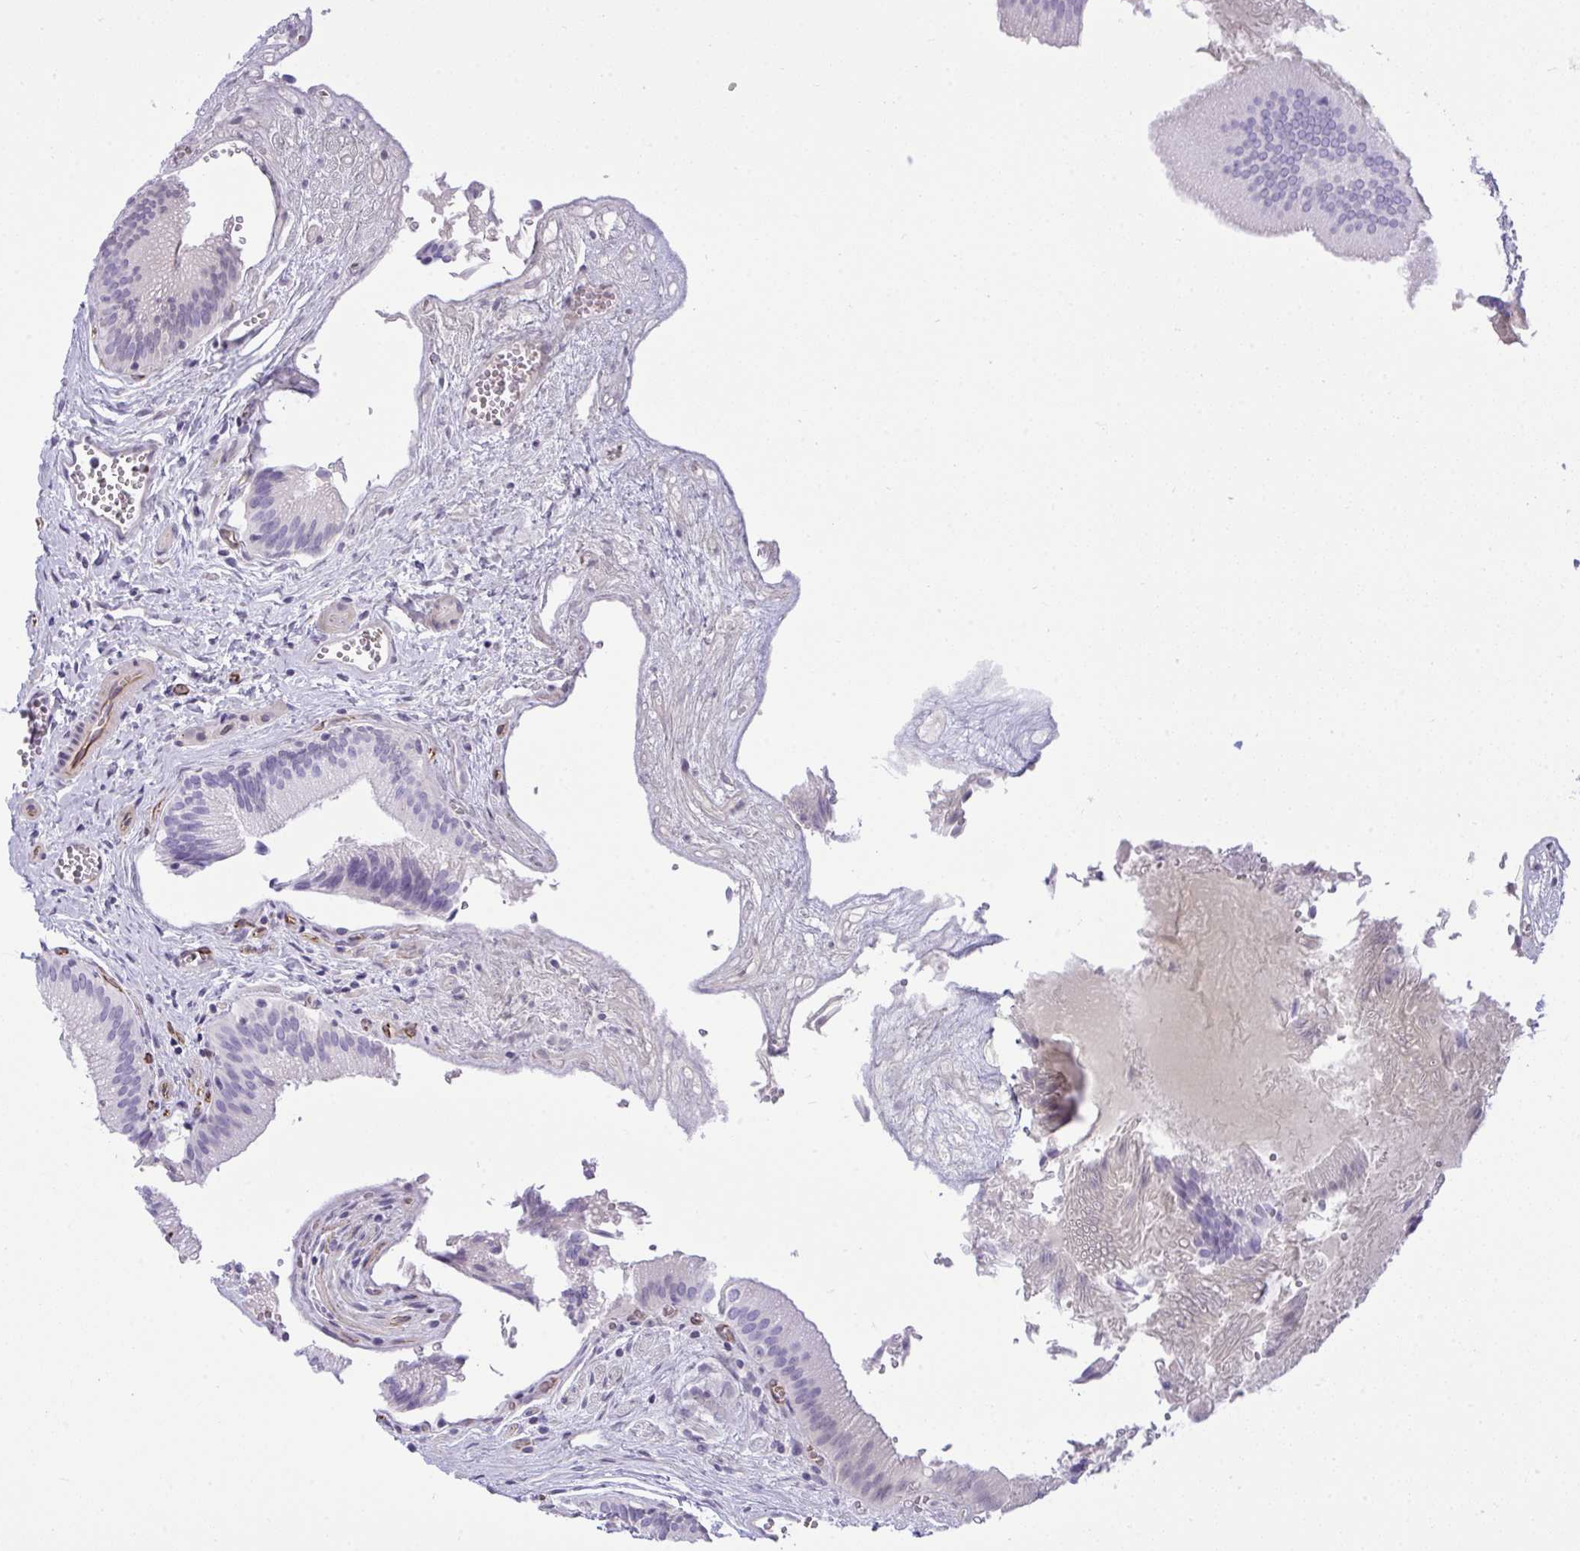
{"staining": {"intensity": "negative", "quantity": "none", "location": "none"}, "tissue": "gallbladder", "cell_type": "Glandular cells", "image_type": "normal", "snomed": [{"axis": "morphology", "description": "Normal tissue, NOS"}, {"axis": "topography", "description": "Gallbladder"}], "caption": "This is a micrograph of immunohistochemistry (IHC) staining of unremarkable gallbladder, which shows no positivity in glandular cells.", "gene": "SLC35B1", "patient": {"sex": "male", "age": 17}}